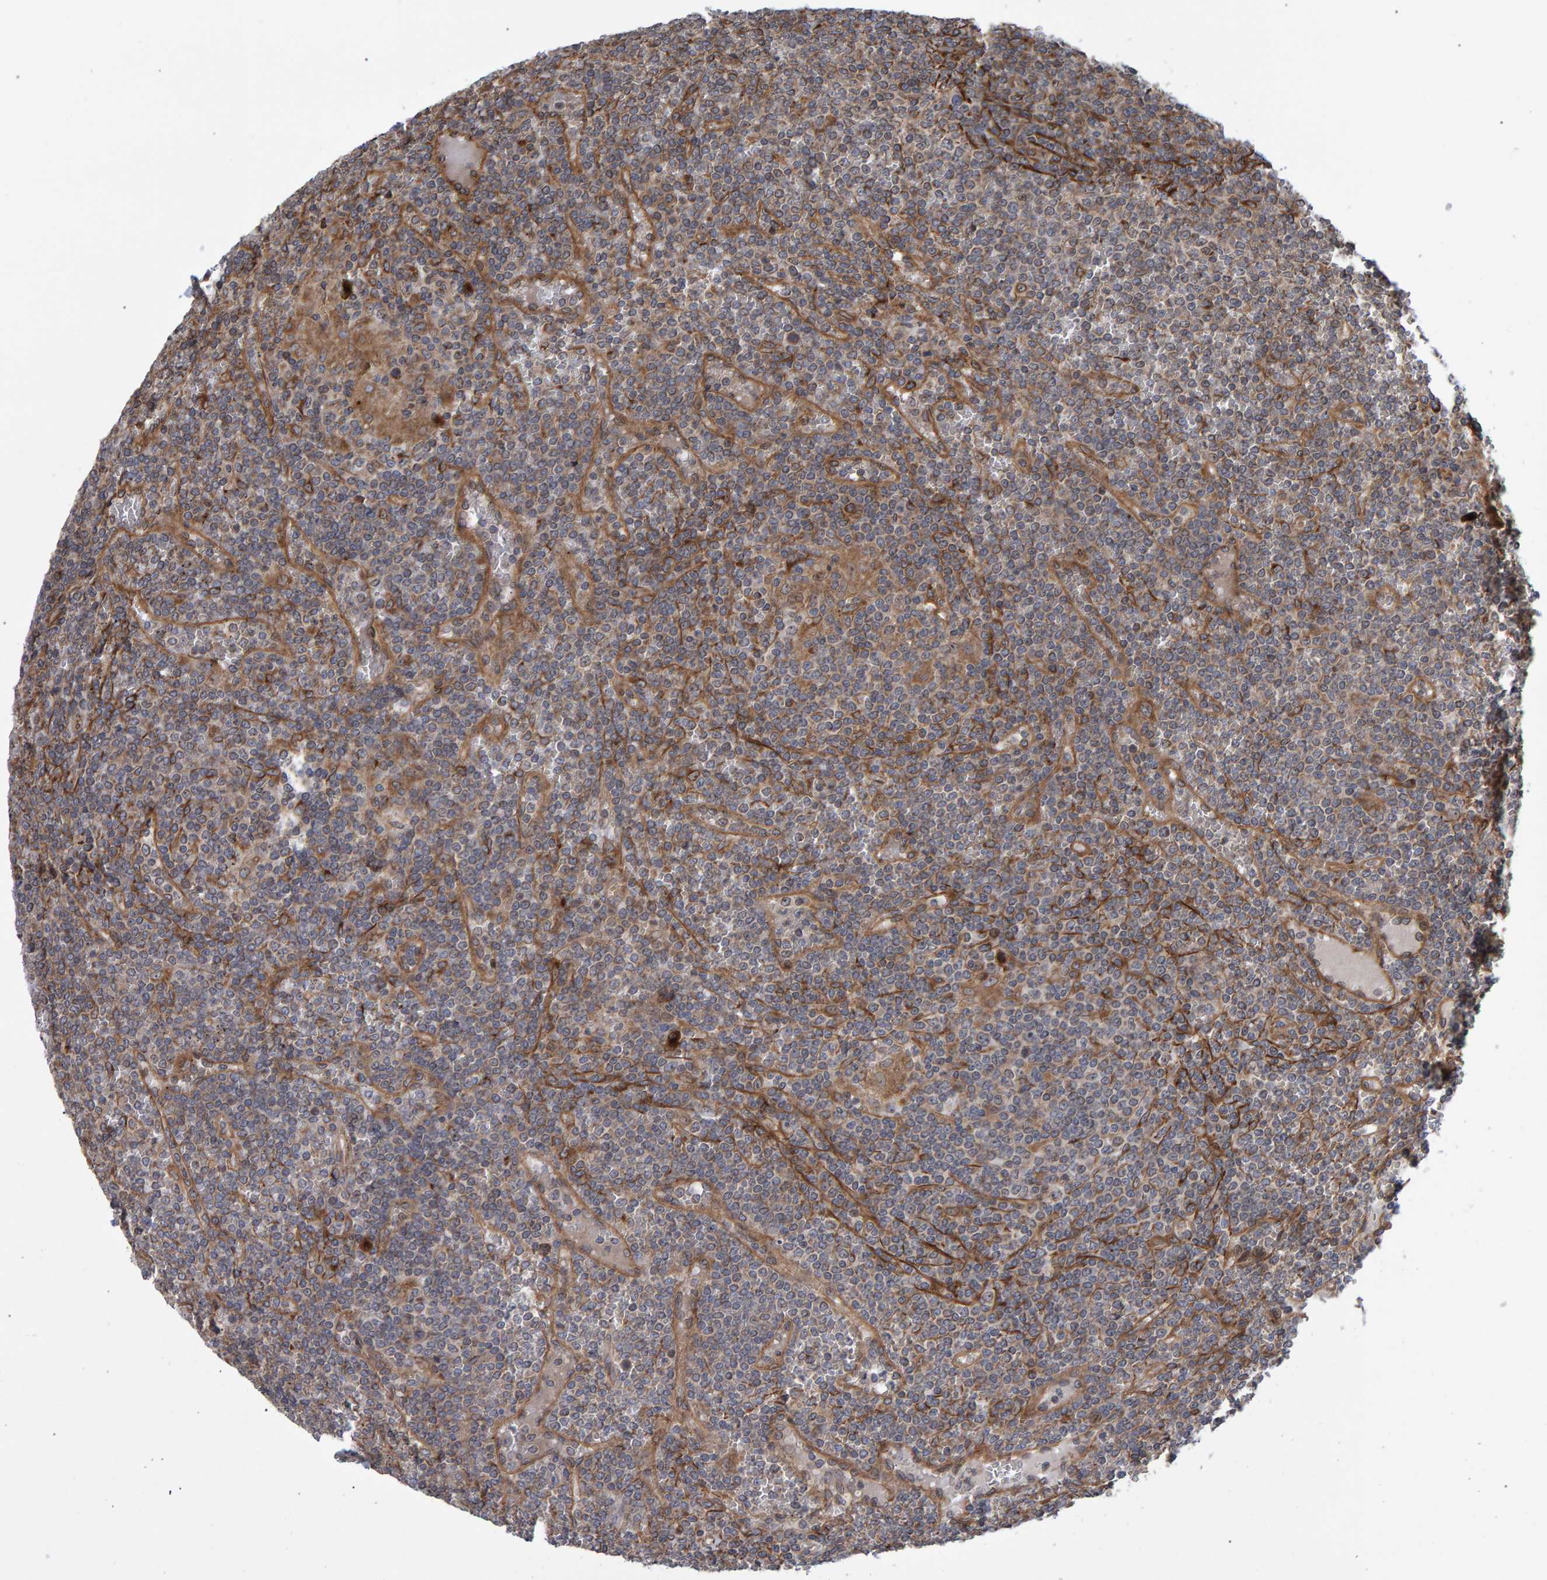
{"staining": {"intensity": "weak", "quantity": ">75%", "location": "cytoplasmic/membranous"}, "tissue": "lymphoma", "cell_type": "Tumor cells", "image_type": "cancer", "snomed": [{"axis": "morphology", "description": "Malignant lymphoma, non-Hodgkin's type, Low grade"}, {"axis": "topography", "description": "Spleen"}], "caption": "The histopathology image displays immunohistochemical staining of lymphoma. There is weak cytoplasmic/membranous expression is identified in about >75% of tumor cells. The protein is stained brown, and the nuclei are stained in blue (DAB IHC with brightfield microscopy, high magnification).", "gene": "FAM117A", "patient": {"sex": "female", "age": 19}}